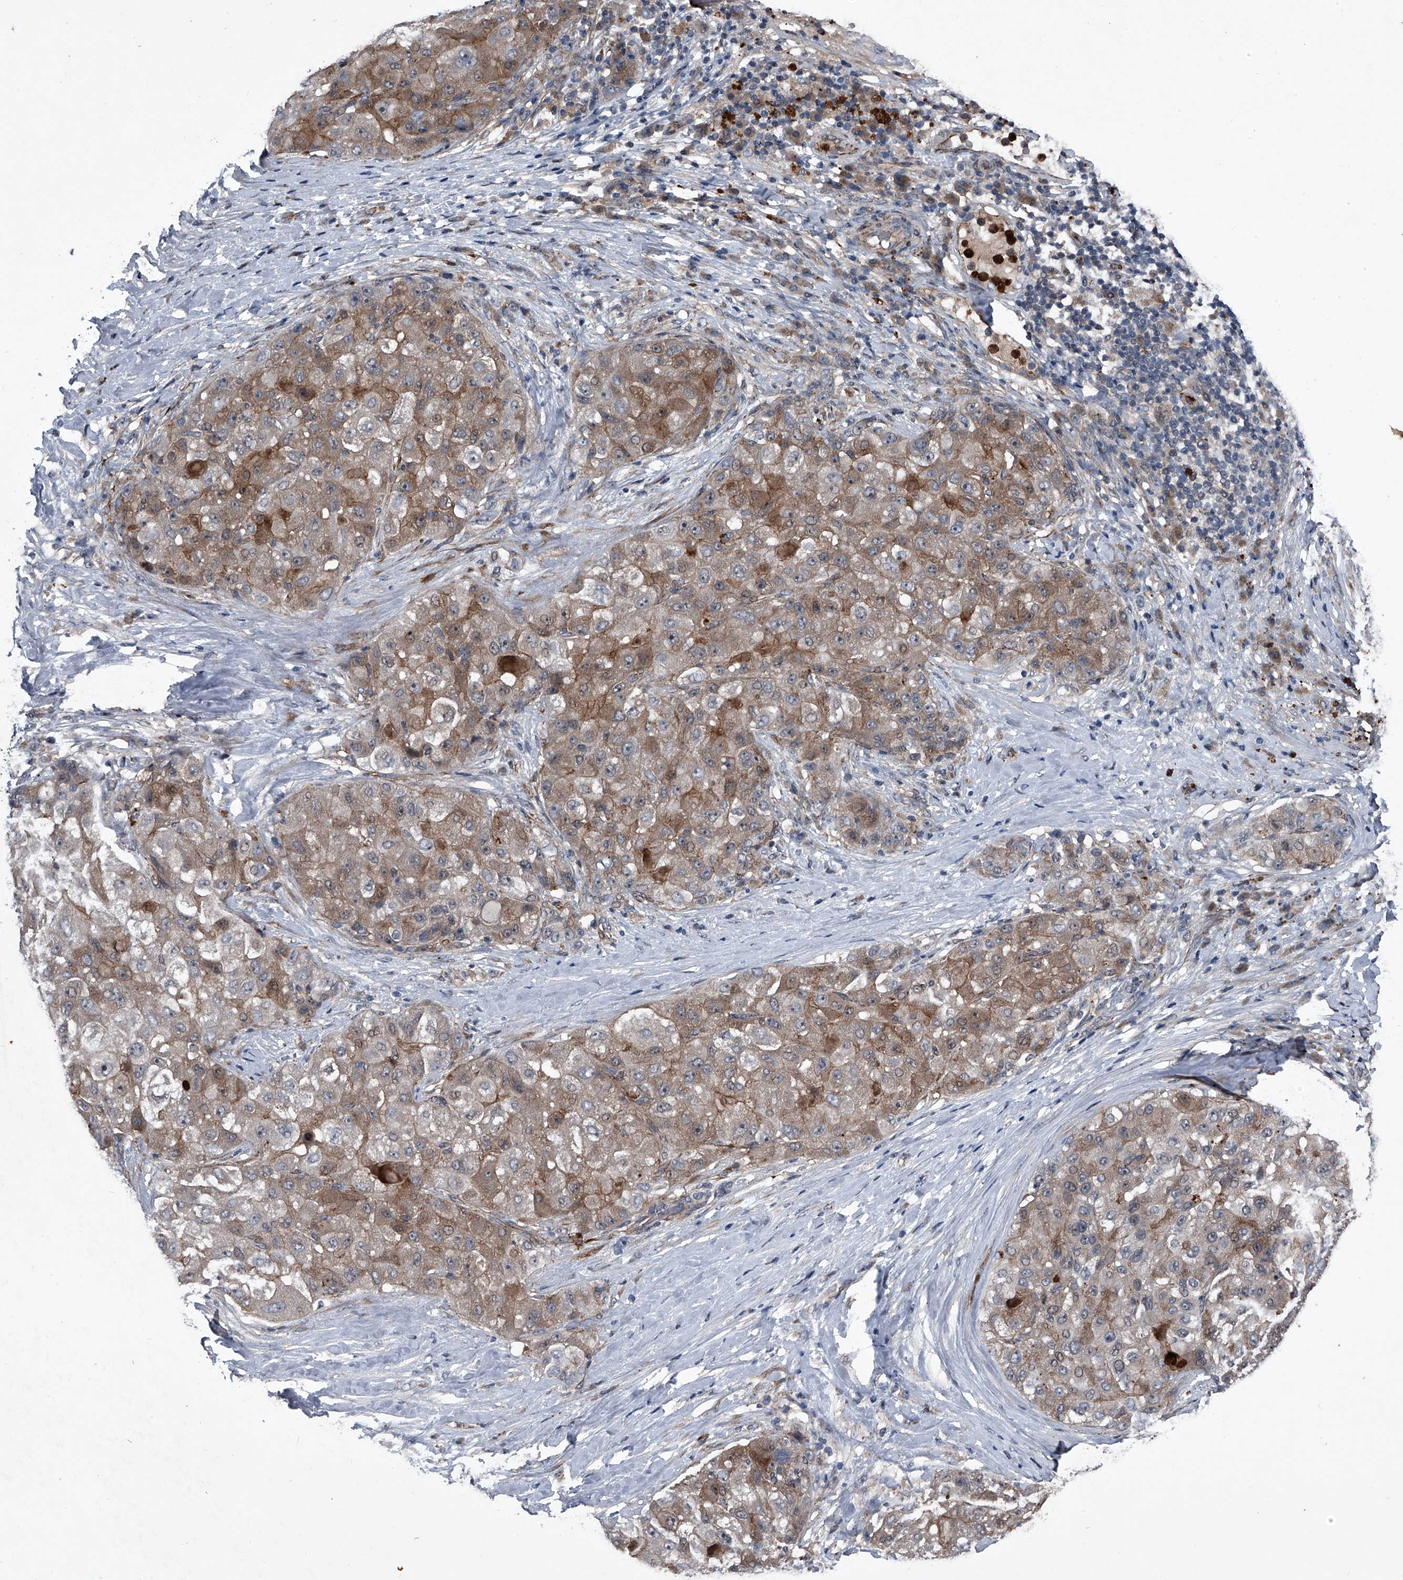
{"staining": {"intensity": "moderate", "quantity": ">75%", "location": "cytoplasmic/membranous"}, "tissue": "liver cancer", "cell_type": "Tumor cells", "image_type": "cancer", "snomed": [{"axis": "morphology", "description": "Carcinoma, Hepatocellular, NOS"}, {"axis": "topography", "description": "Liver"}], "caption": "Immunohistochemistry of liver cancer exhibits medium levels of moderate cytoplasmic/membranous staining in approximately >75% of tumor cells.", "gene": "MAPKAP1", "patient": {"sex": "male", "age": 80}}